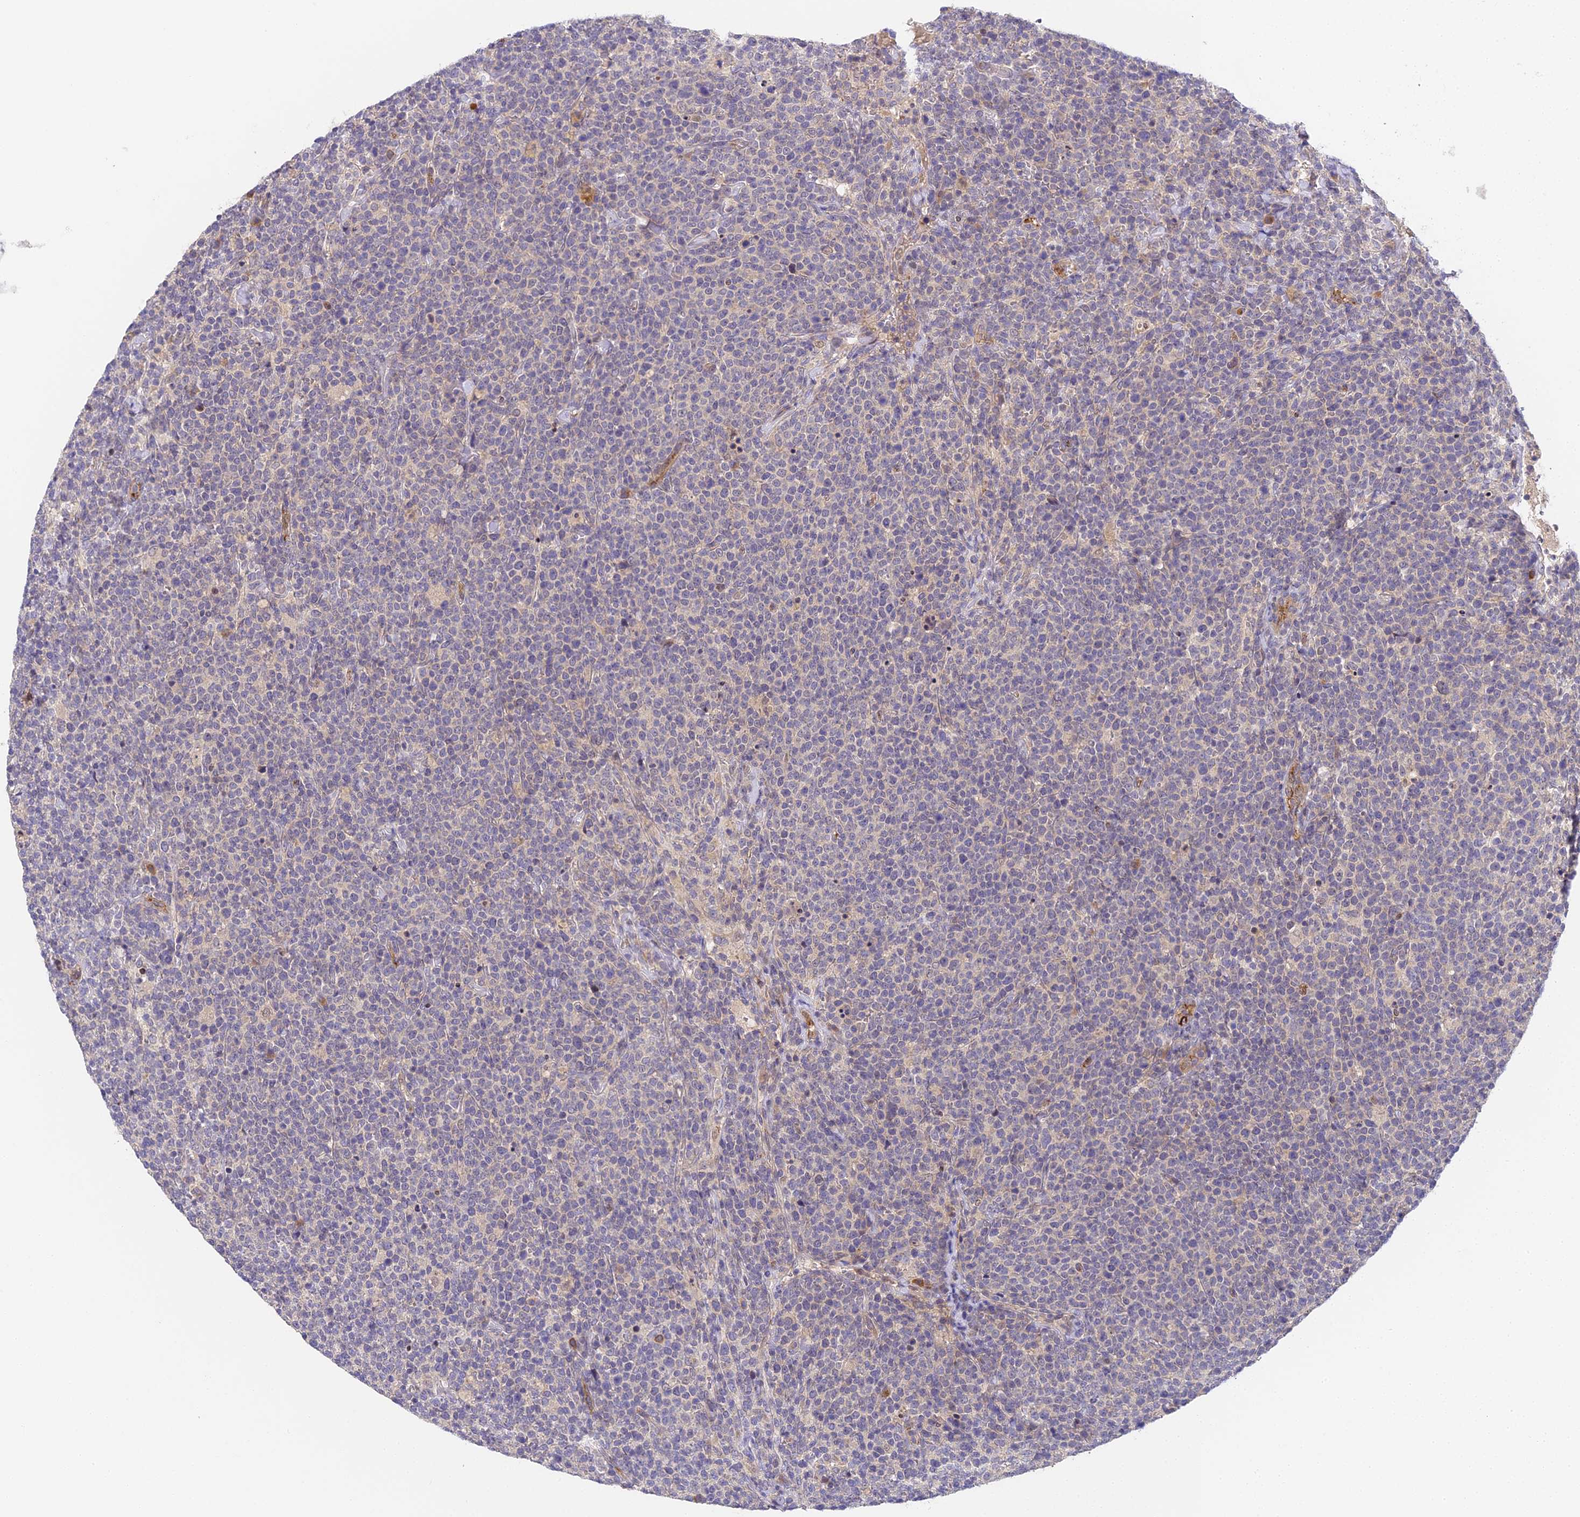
{"staining": {"intensity": "negative", "quantity": "none", "location": "none"}, "tissue": "lymphoma", "cell_type": "Tumor cells", "image_type": "cancer", "snomed": [{"axis": "morphology", "description": "Malignant lymphoma, non-Hodgkin's type, High grade"}, {"axis": "topography", "description": "Lymph node"}], "caption": "This is a micrograph of immunohistochemistry (IHC) staining of high-grade malignant lymphoma, non-Hodgkin's type, which shows no staining in tumor cells. The staining was performed using DAB (3,3'-diaminobenzidine) to visualize the protein expression in brown, while the nuclei were stained in blue with hematoxylin (Magnification: 20x).", "gene": "DNAAF10", "patient": {"sex": "male", "age": 61}}